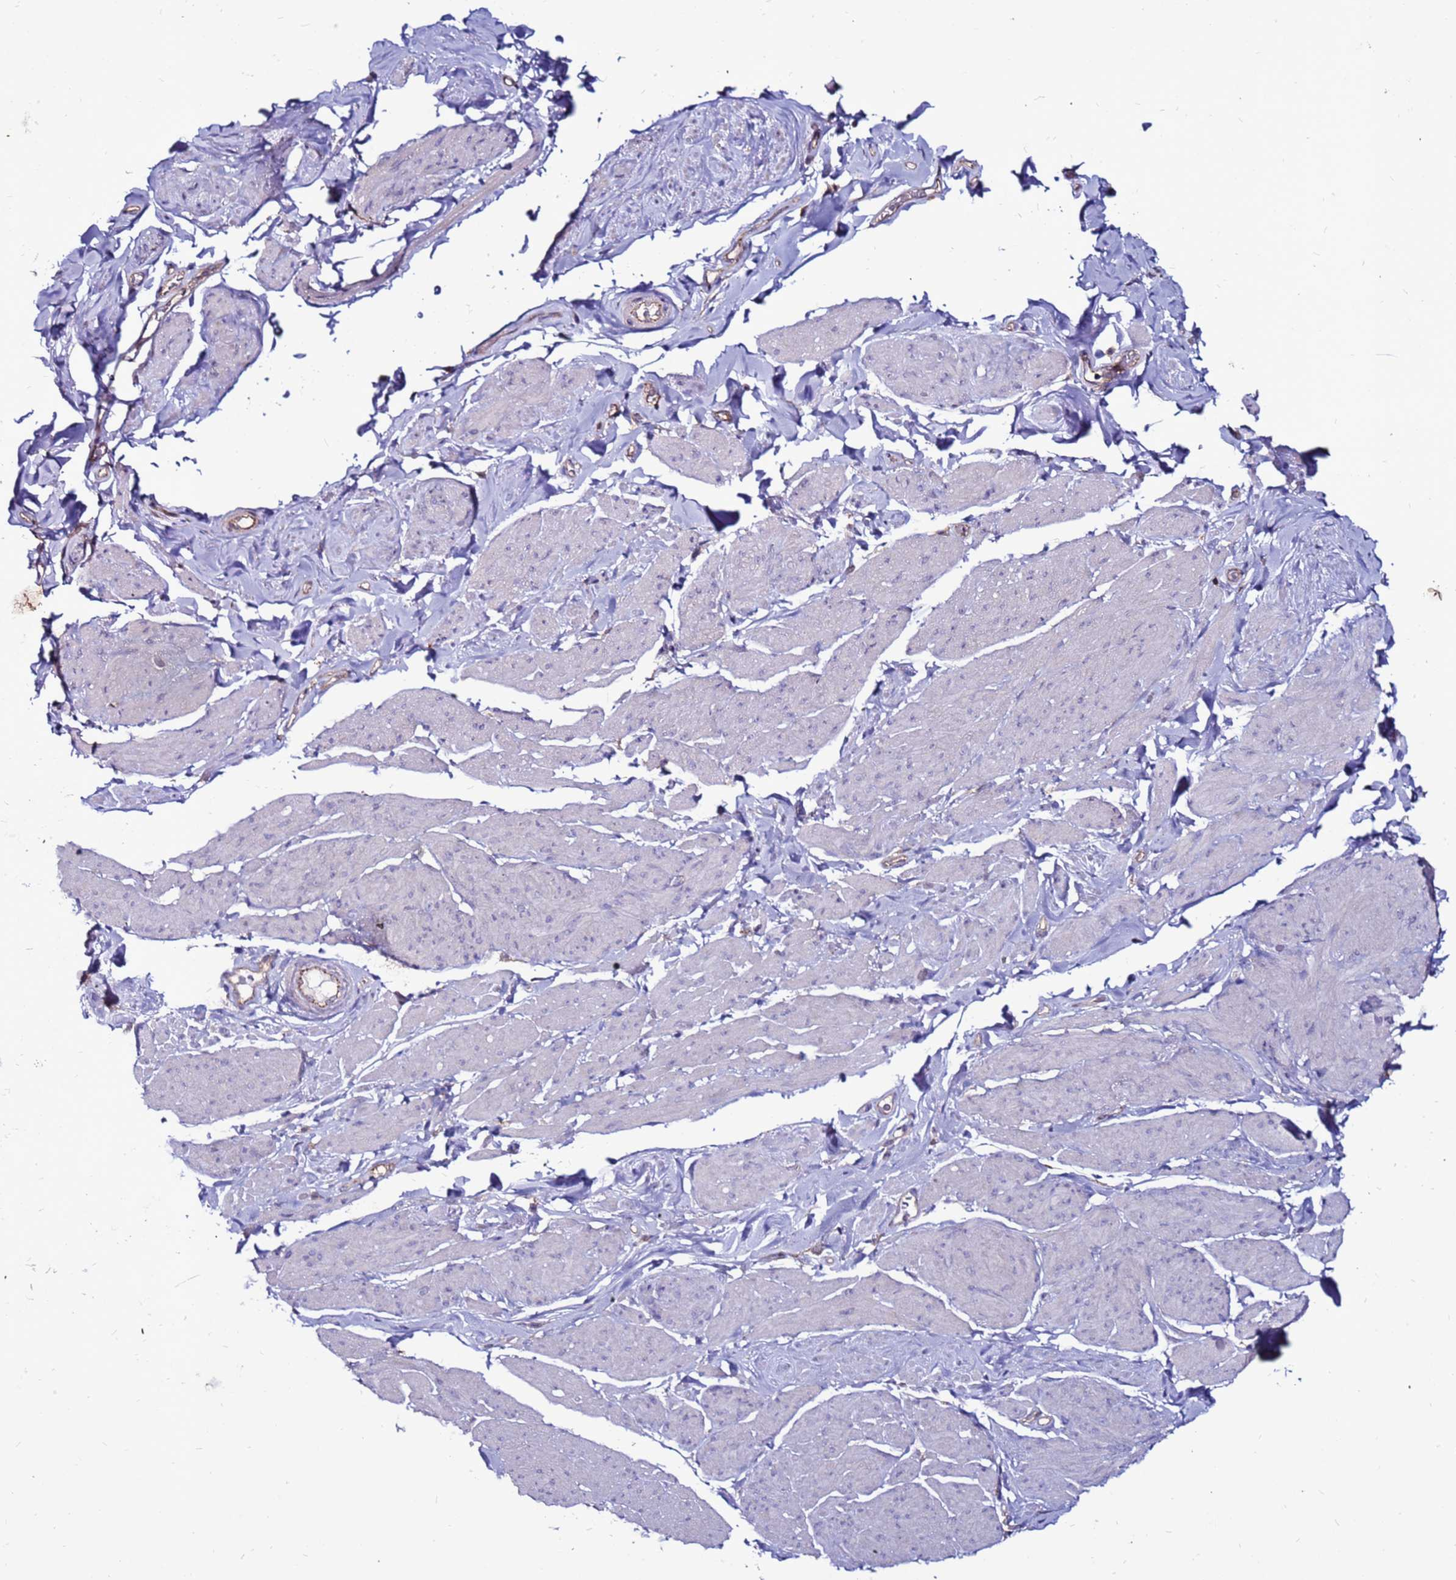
{"staining": {"intensity": "negative", "quantity": "none", "location": "none"}, "tissue": "smooth muscle", "cell_type": "Smooth muscle cells", "image_type": "normal", "snomed": [{"axis": "morphology", "description": "Normal tissue, NOS"}, {"axis": "topography", "description": "Smooth muscle"}, {"axis": "topography", "description": "Peripheral nerve tissue"}], "caption": "Protein analysis of benign smooth muscle exhibits no significant staining in smooth muscle cells. The staining was performed using DAB to visualize the protein expression in brown, while the nuclei were stained in blue with hematoxylin (Magnification: 20x).", "gene": "NRN1L", "patient": {"sex": "male", "age": 69}}